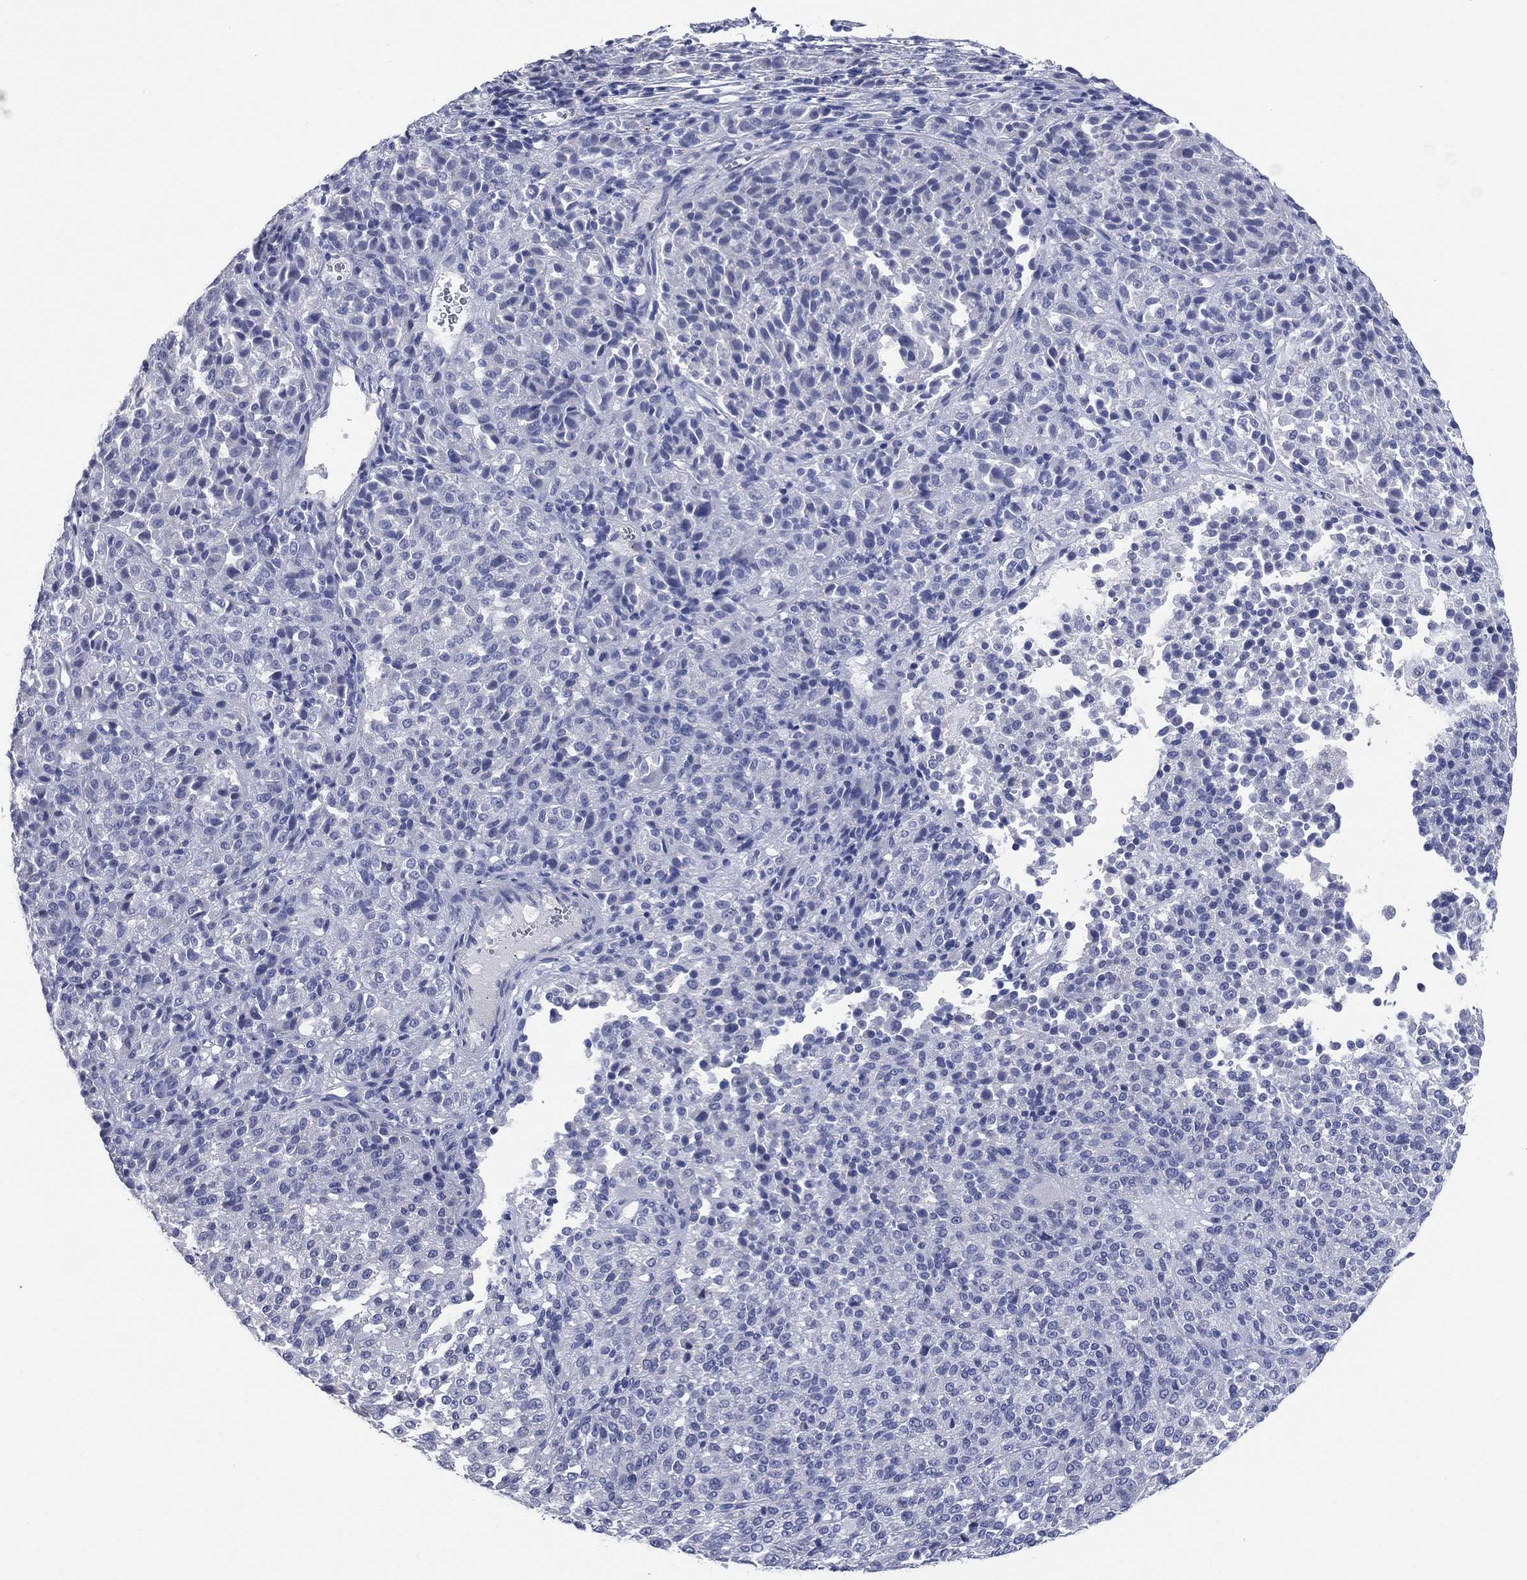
{"staining": {"intensity": "negative", "quantity": "none", "location": "none"}, "tissue": "melanoma", "cell_type": "Tumor cells", "image_type": "cancer", "snomed": [{"axis": "morphology", "description": "Malignant melanoma, Metastatic site"}, {"axis": "topography", "description": "Brain"}], "caption": "High power microscopy histopathology image of an immunohistochemistry micrograph of melanoma, revealing no significant expression in tumor cells.", "gene": "AKAP3", "patient": {"sex": "female", "age": 56}}